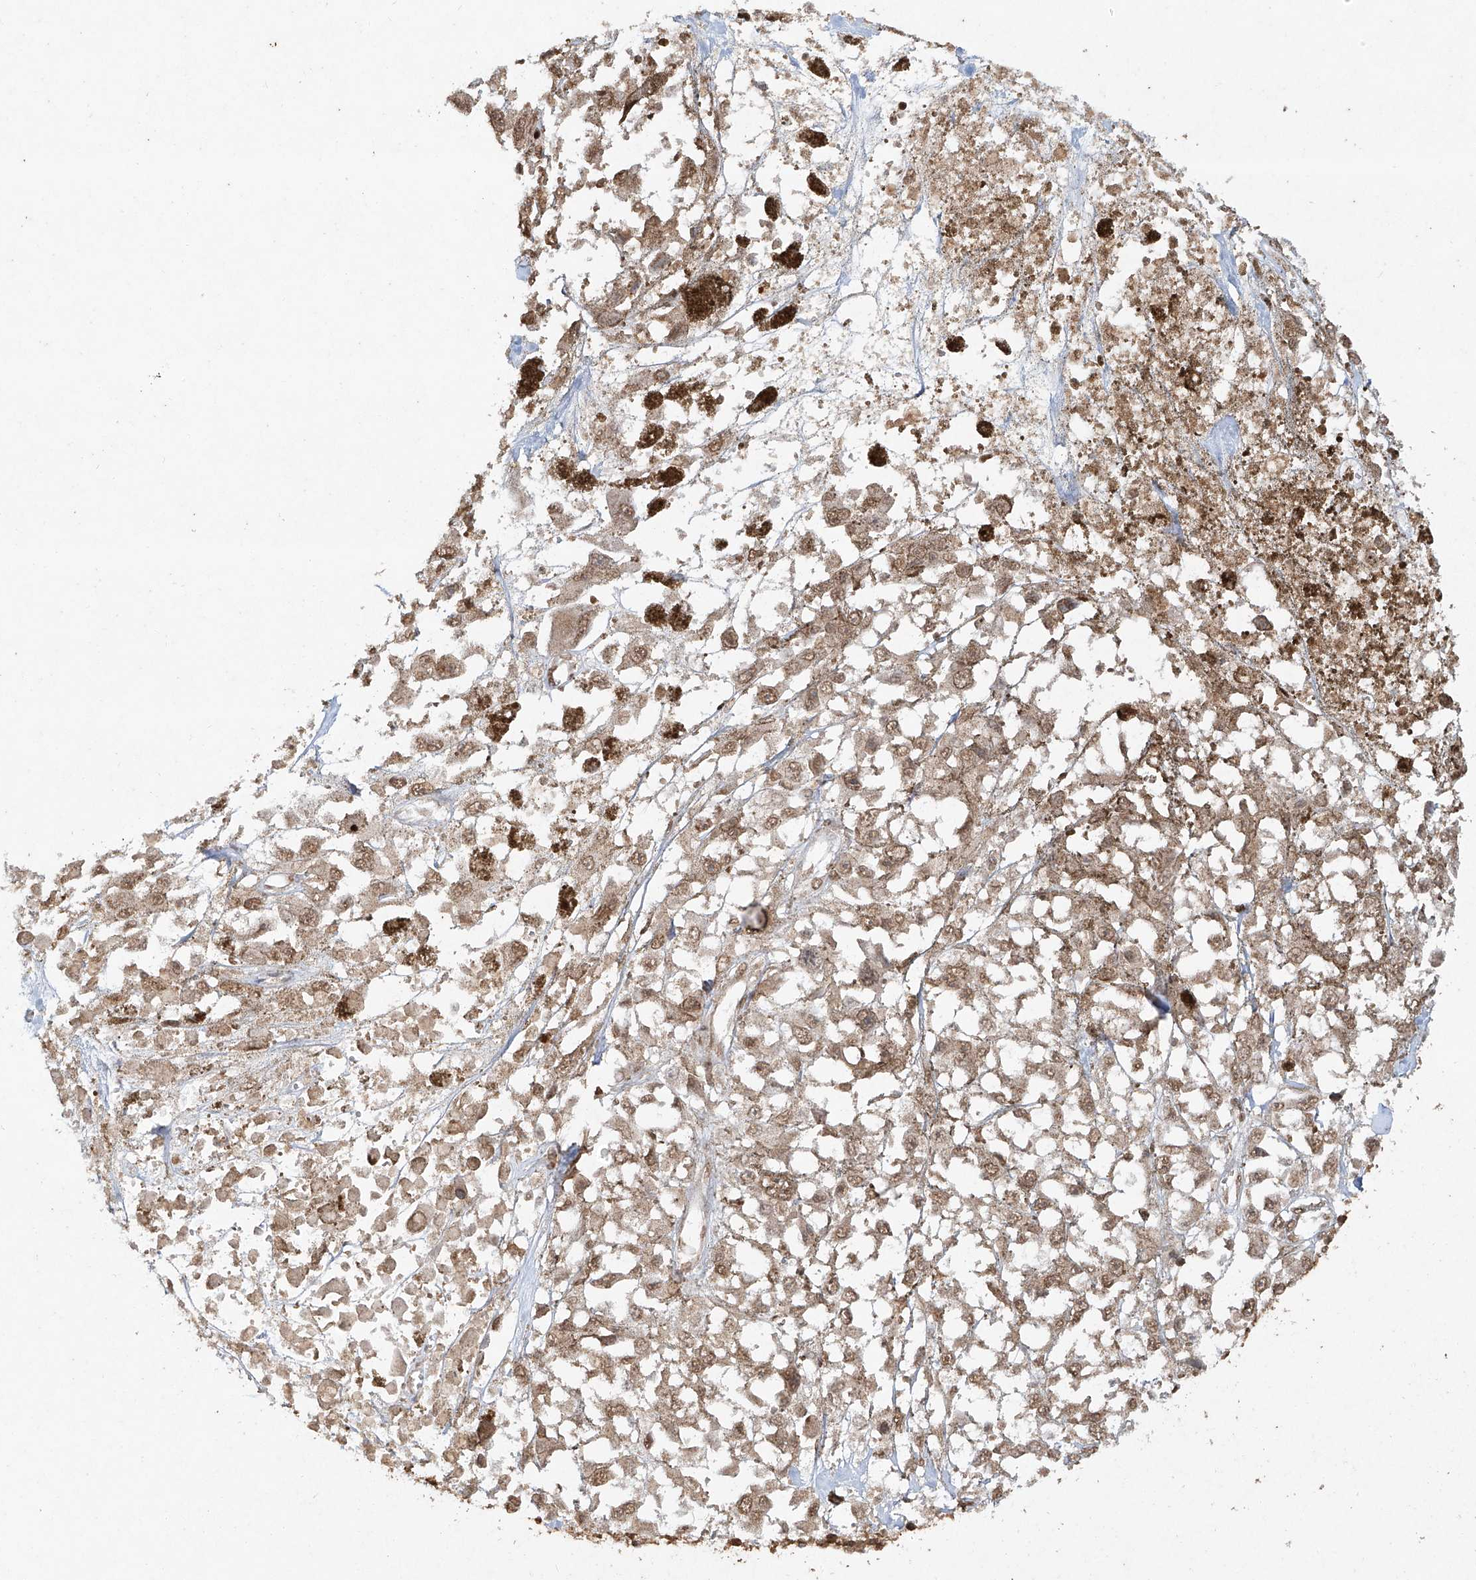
{"staining": {"intensity": "weak", "quantity": ">75%", "location": "nuclear"}, "tissue": "melanoma", "cell_type": "Tumor cells", "image_type": "cancer", "snomed": [{"axis": "morphology", "description": "Malignant melanoma, Metastatic site"}, {"axis": "topography", "description": "Lymph node"}], "caption": "Immunohistochemistry of human malignant melanoma (metastatic site) exhibits low levels of weak nuclear staining in approximately >75% of tumor cells.", "gene": "TIGAR", "patient": {"sex": "male", "age": 59}}